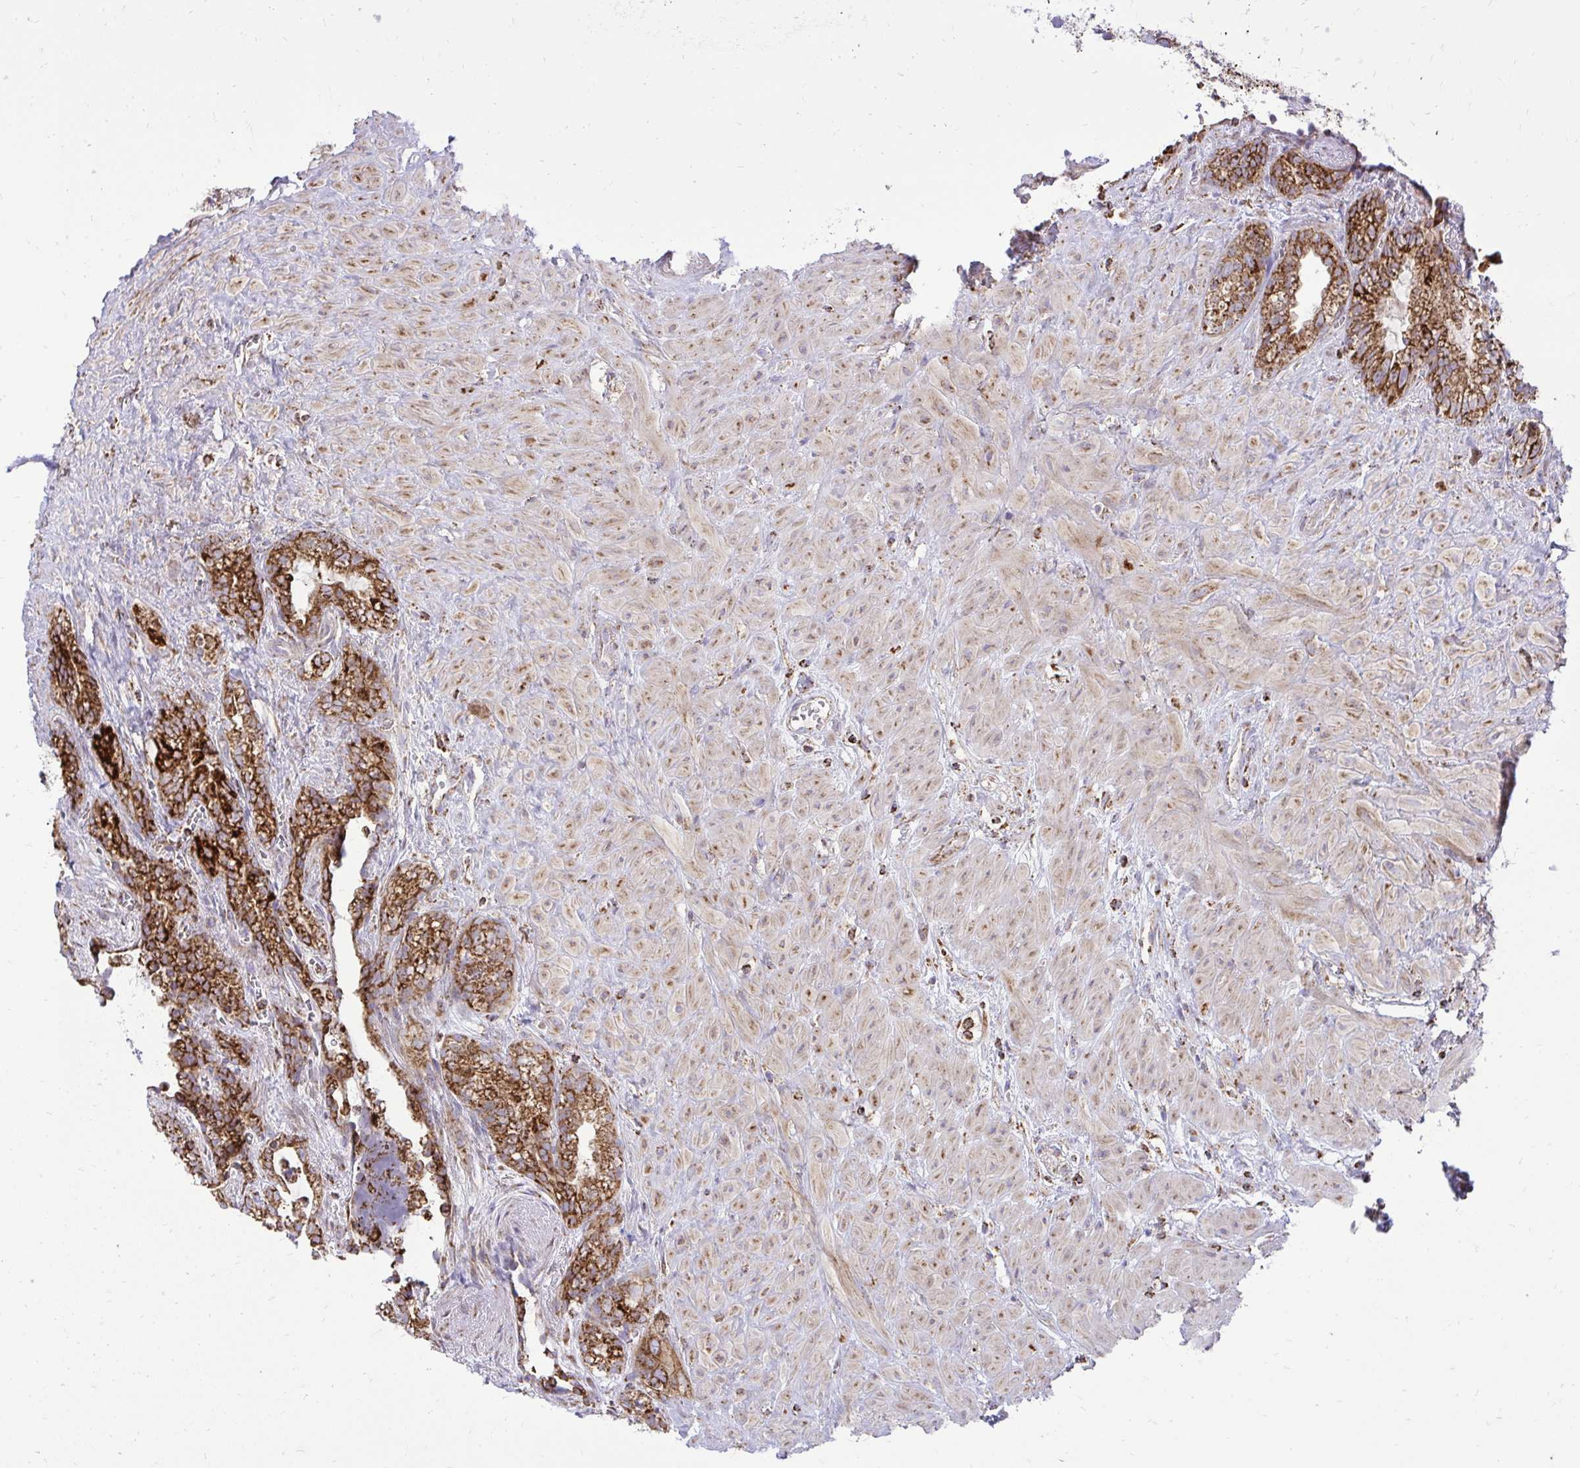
{"staining": {"intensity": "strong", "quantity": ">75%", "location": "cytoplasmic/membranous"}, "tissue": "seminal vesicle", "cell_type": "Glandular cells", "image_type": "normal", "snomed": [{"axis": "morphology", "description": "Normal tissue, NOS"}, {"axis": "topography", "description": "Seminal veicle"}], "caption": "The image displays staining of benign seminal vesicle, revealing strong cytoplasmic/membranous protein staining (brown color) within glandular cells.", "gene": "SPTBN2", "patient": {"sex": "male", "age": 76}}